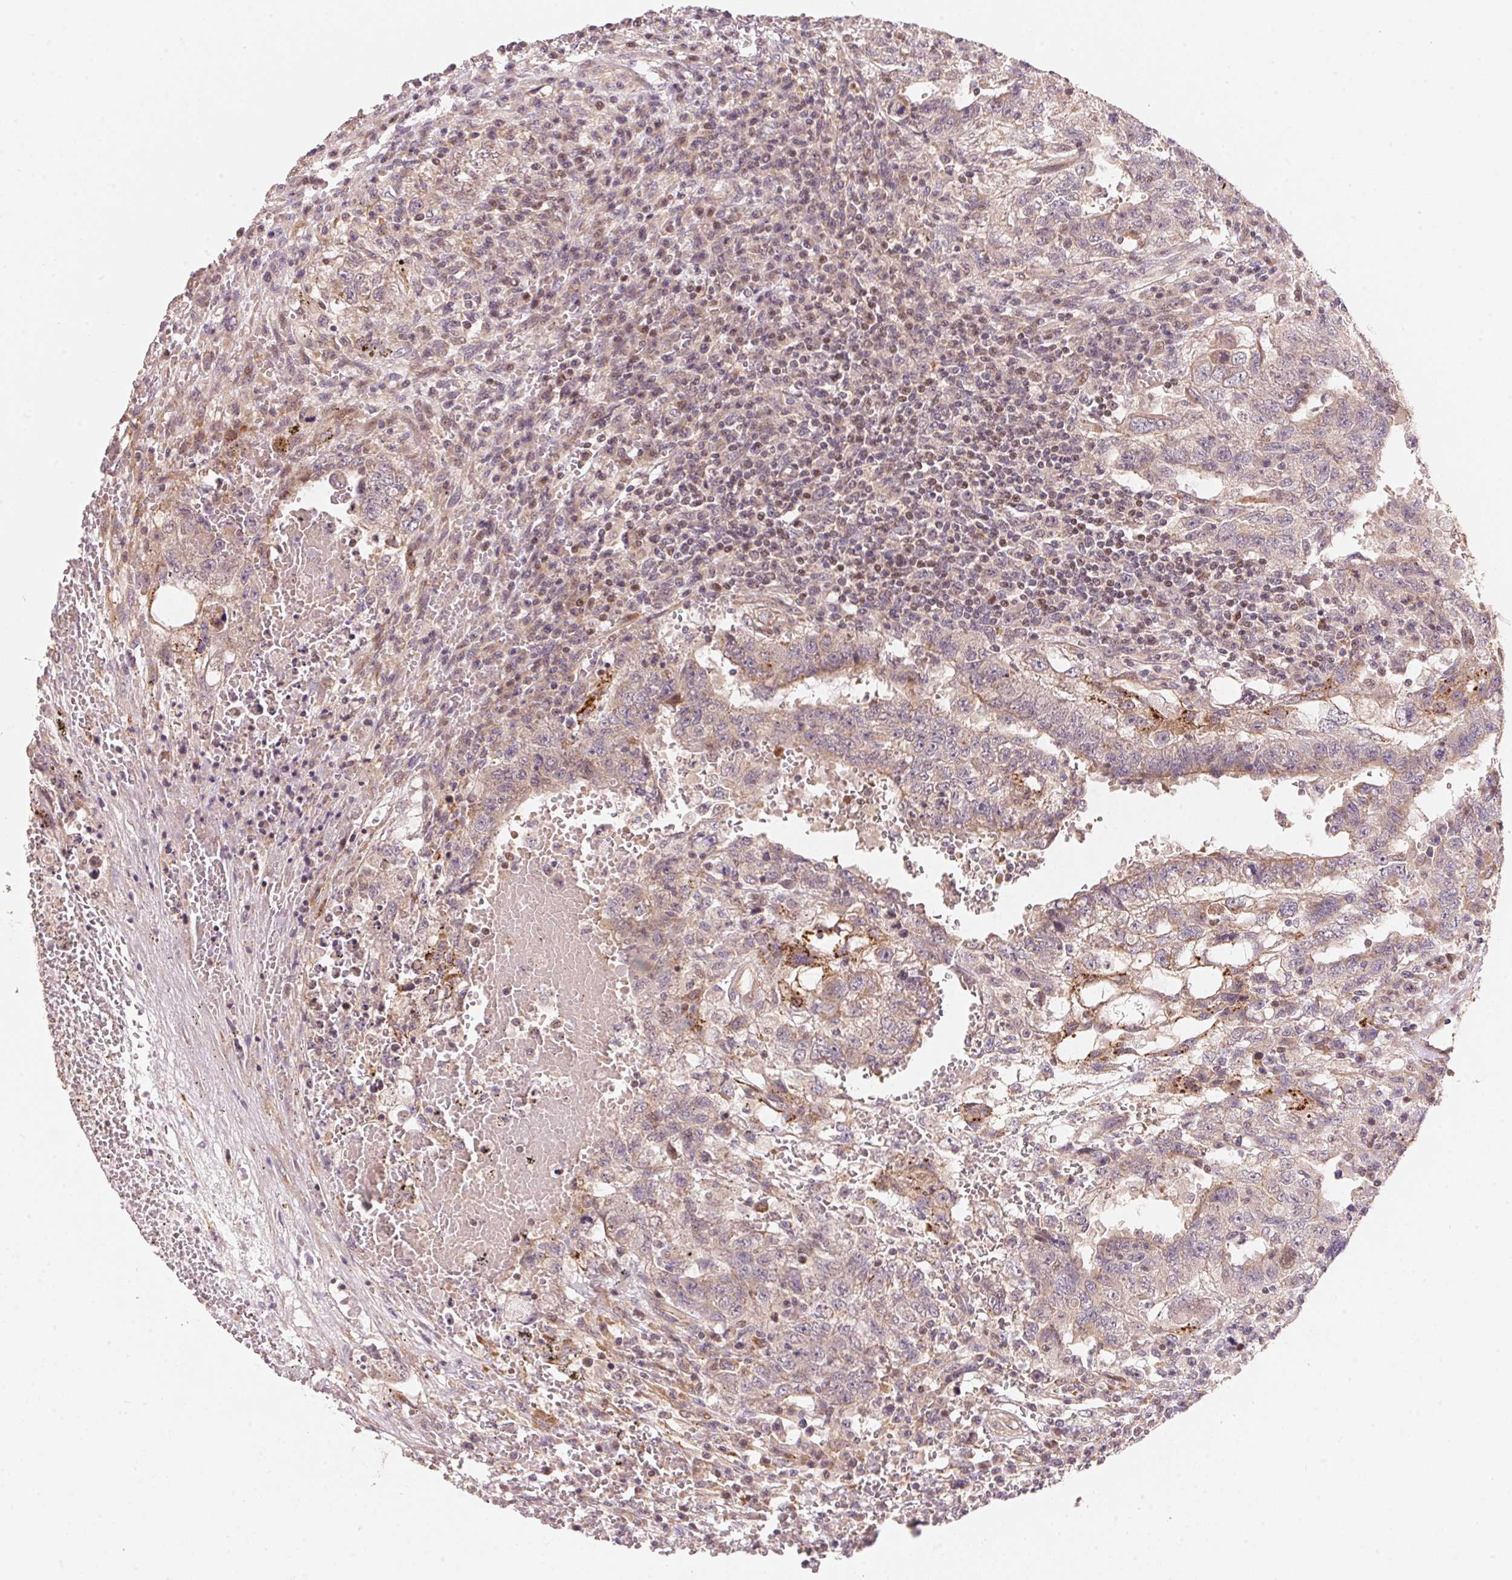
{"staining": {"intensity": "moderate", "quantity": "<25%", "location": "cytoplasmic/membranous"}, "tissue": "testis cancer", "cell_type": "Tumor cells", "image_type": "cancer", "snomed": [{"axis": "morphology", "description": "Carcinoma, Embryonal, NOS"}, {"axis": "topography", "description": "Testis"}], "caption": "Protein expression analysis of embryonal carcinoma (testis) displays moderate cytoplasmic/membranous positivity in approximately <25% of tumor cells.", "gene": "TNIP2", "patient": {"sex": "male", "age": 26}}